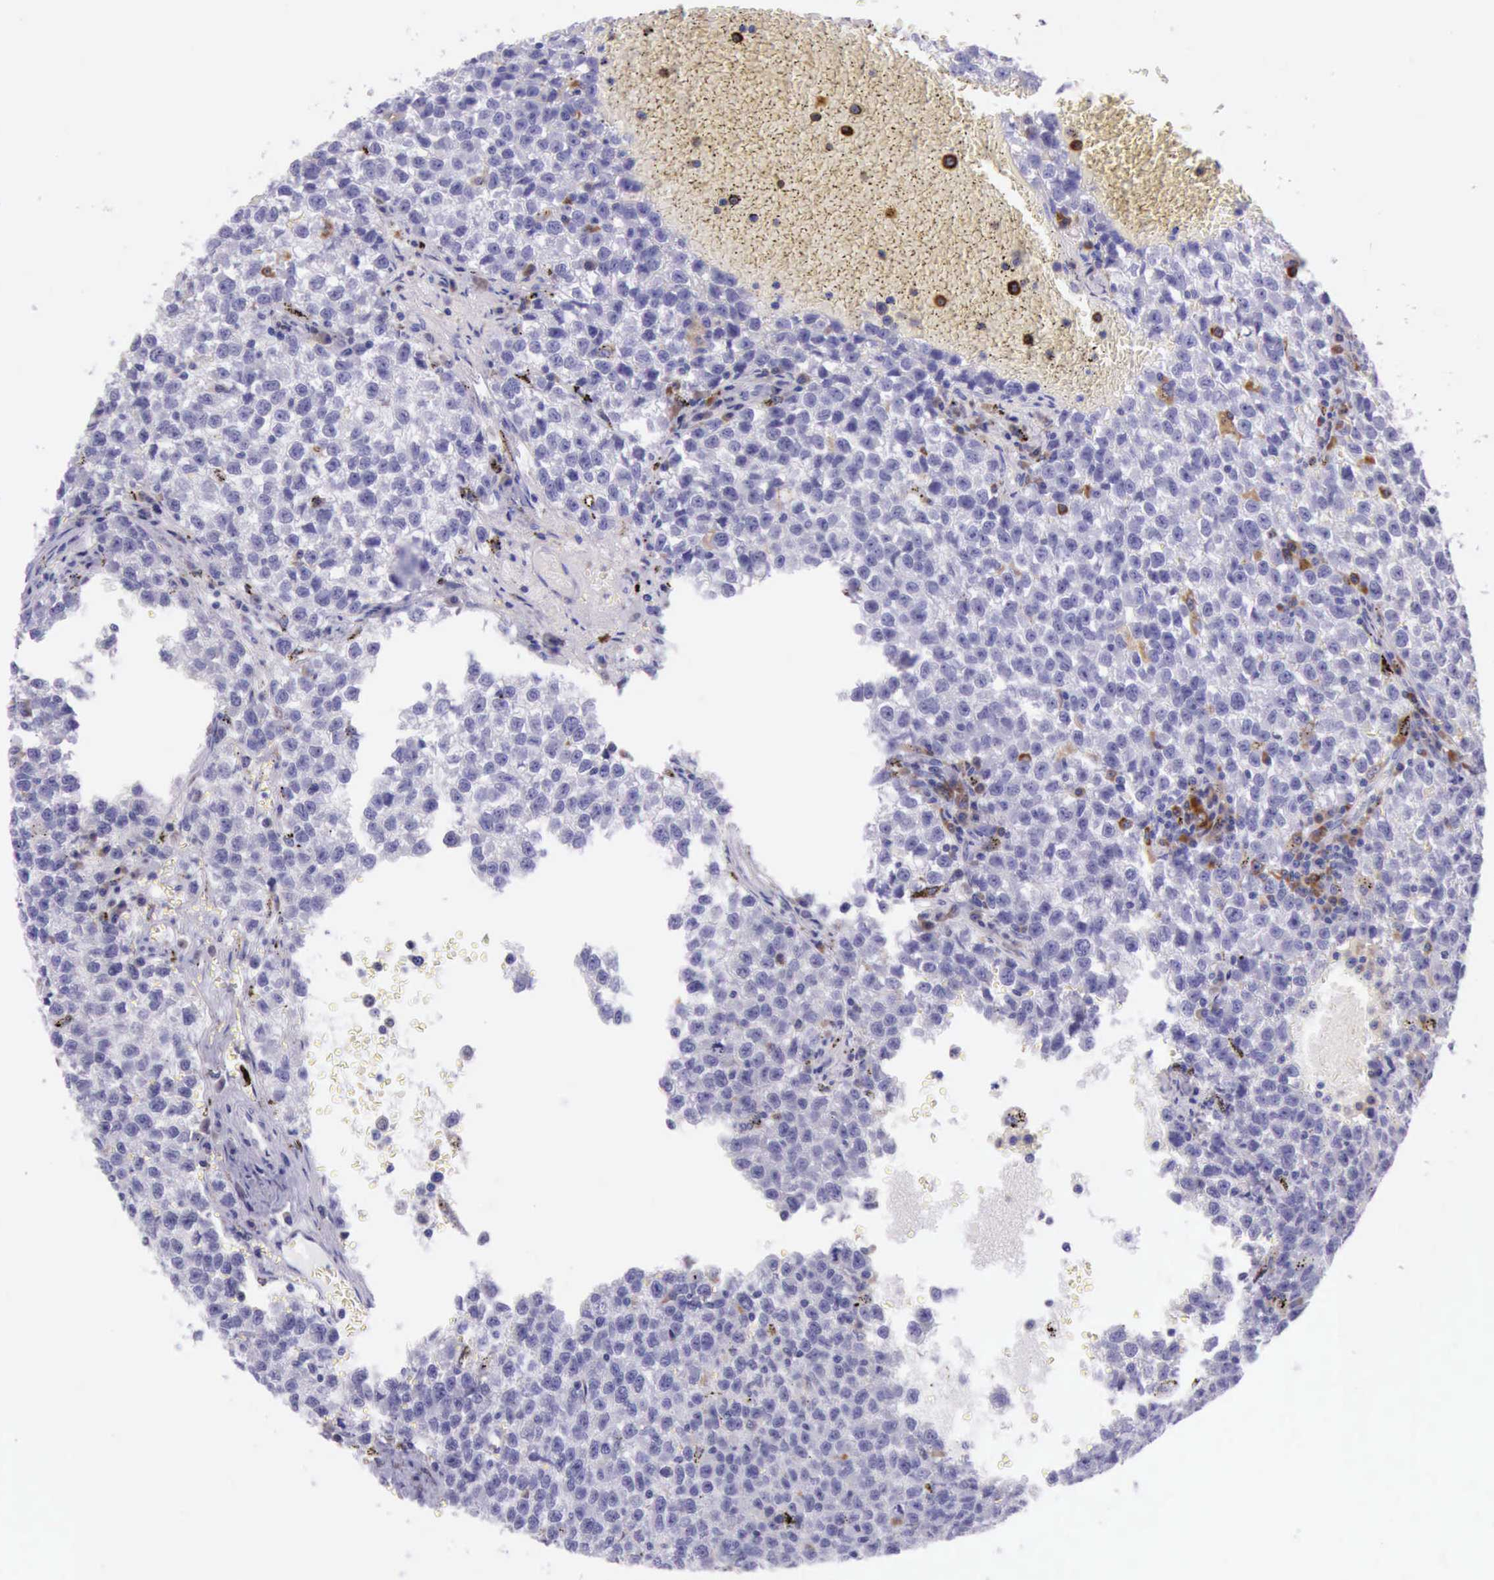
{"staining": {"intensity": "negative", "quantity": "none", "location": "none"}, "tissue": "testis cancer", "cell_type": "Tumor cells", "image_type": "cancer", "snomed": [{"axis": "morphology", "description": "Seminoma, NOS"}, {"axis": "topography", "description": "Testis"}], "caption": "This is an immunohistochemistry image of human testis cancer (seminoma). There is no expression in tumor cells.", "gene": "BTK", "patient": {"sex": "male", "age": 35}}